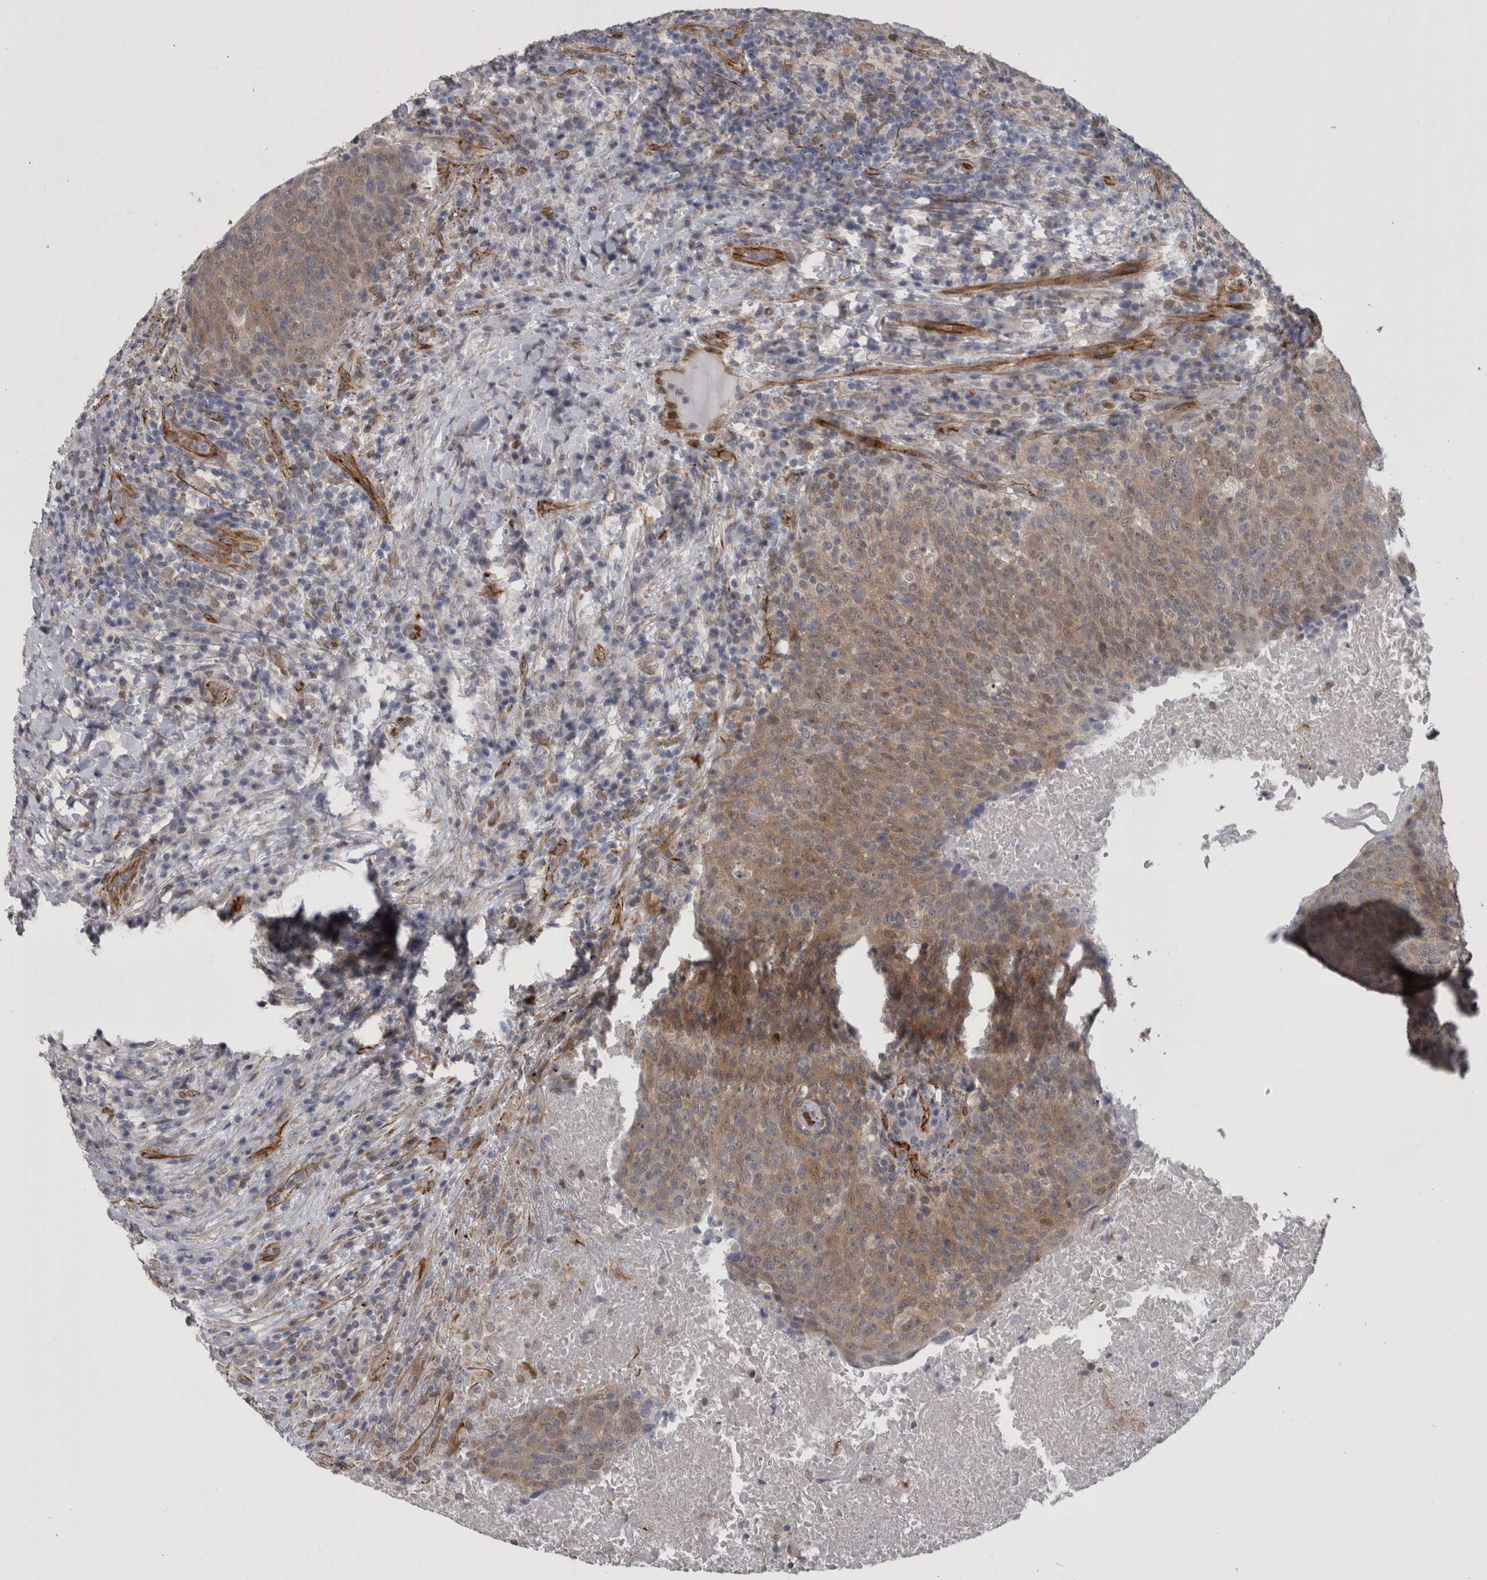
{"staining": {"intensity": "moderate", "quantity": ">75%", "location": "cytoplasmic/membranous"}, "tissue": "head and neck cancer", "cell_type": "Tumor cells", "image_type": "cancer", "snomed": [{"axis": "morphology", "description": "Squamous cell carcinoma, NOS"}, {"axis": "morphology", "description": "Squamous cell carcinoma, metastatic, NOS"}, {"axis": "topography", "description": "Lymph node"}, {"axis": "topography", "description": "Head-Neck"}], "caption": "IHC (DAB) staining of head and neck cancer (metastatic squamous cell carcinoma) reveals moderate cytoplasmic/membranous protein expression in approximately >75% of tumor cells. (DAB (3,3'-diaminobenzidine) IHC with brightfield microscopy, high magnification).", "gene": "ACOT7", "patient": {"sex": "male", "age": 62}}